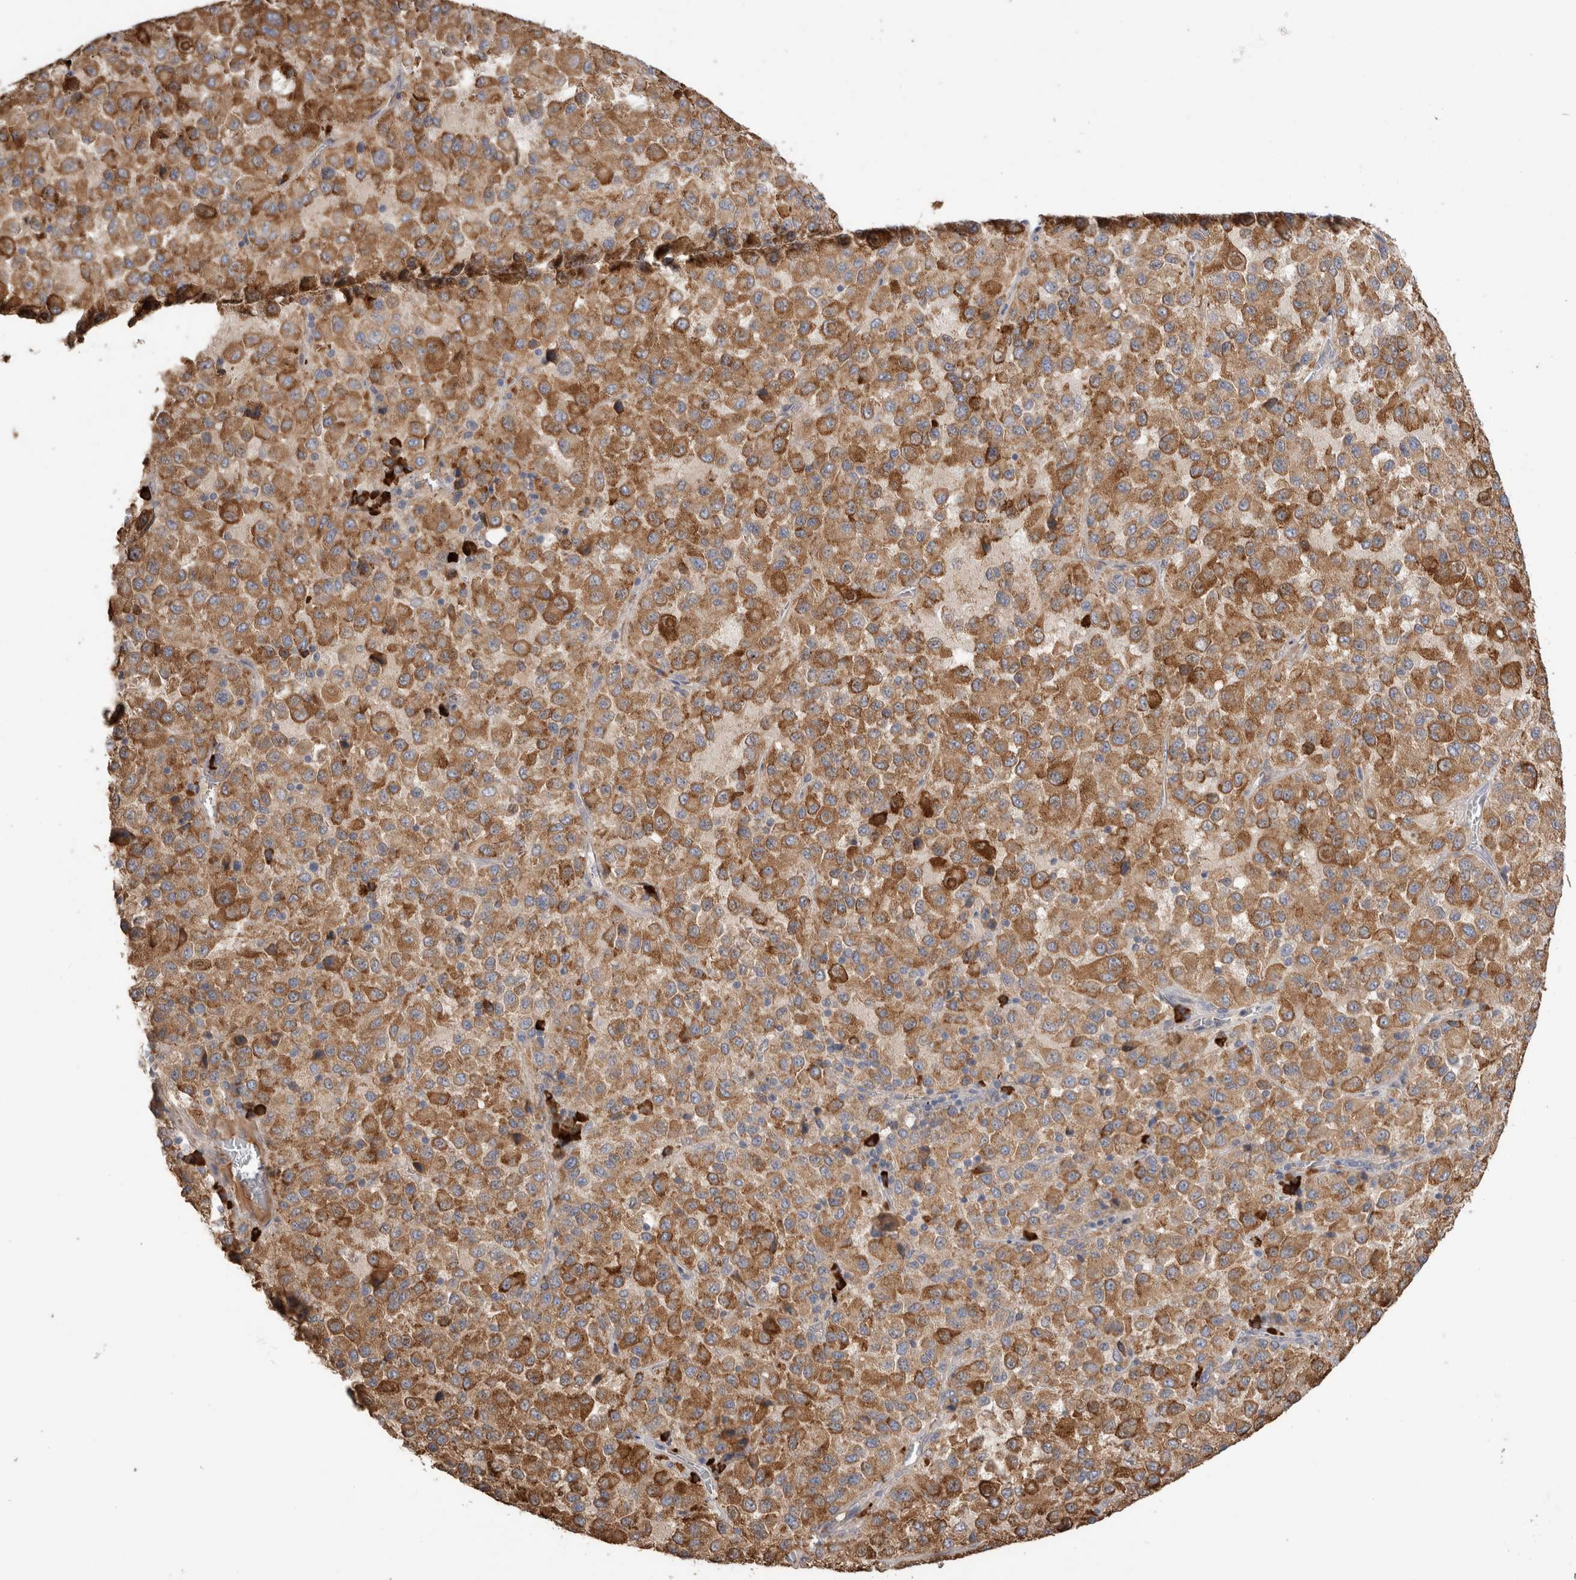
{"staining": {"intensity": "moderate", "quantity": ">75%", "location": "cytoplasmic/membranous"}, "tissue": "melanoma", "cell_type": "Tumor cells", "image_type": "cancer", "snomed": [{"axis": "morphology", "description": "Malignant melanoma, Metastatic site"}, {"axis": "topography", "description": "Lung"}], "caption": "Protein analysis of melanoma tissue demonstrates moderate cytoplasmic/membranous staining in approximately >75% of tumor cells.", "gene": "PPP3CC", "patient": {"sex": "male", "age": 64}}